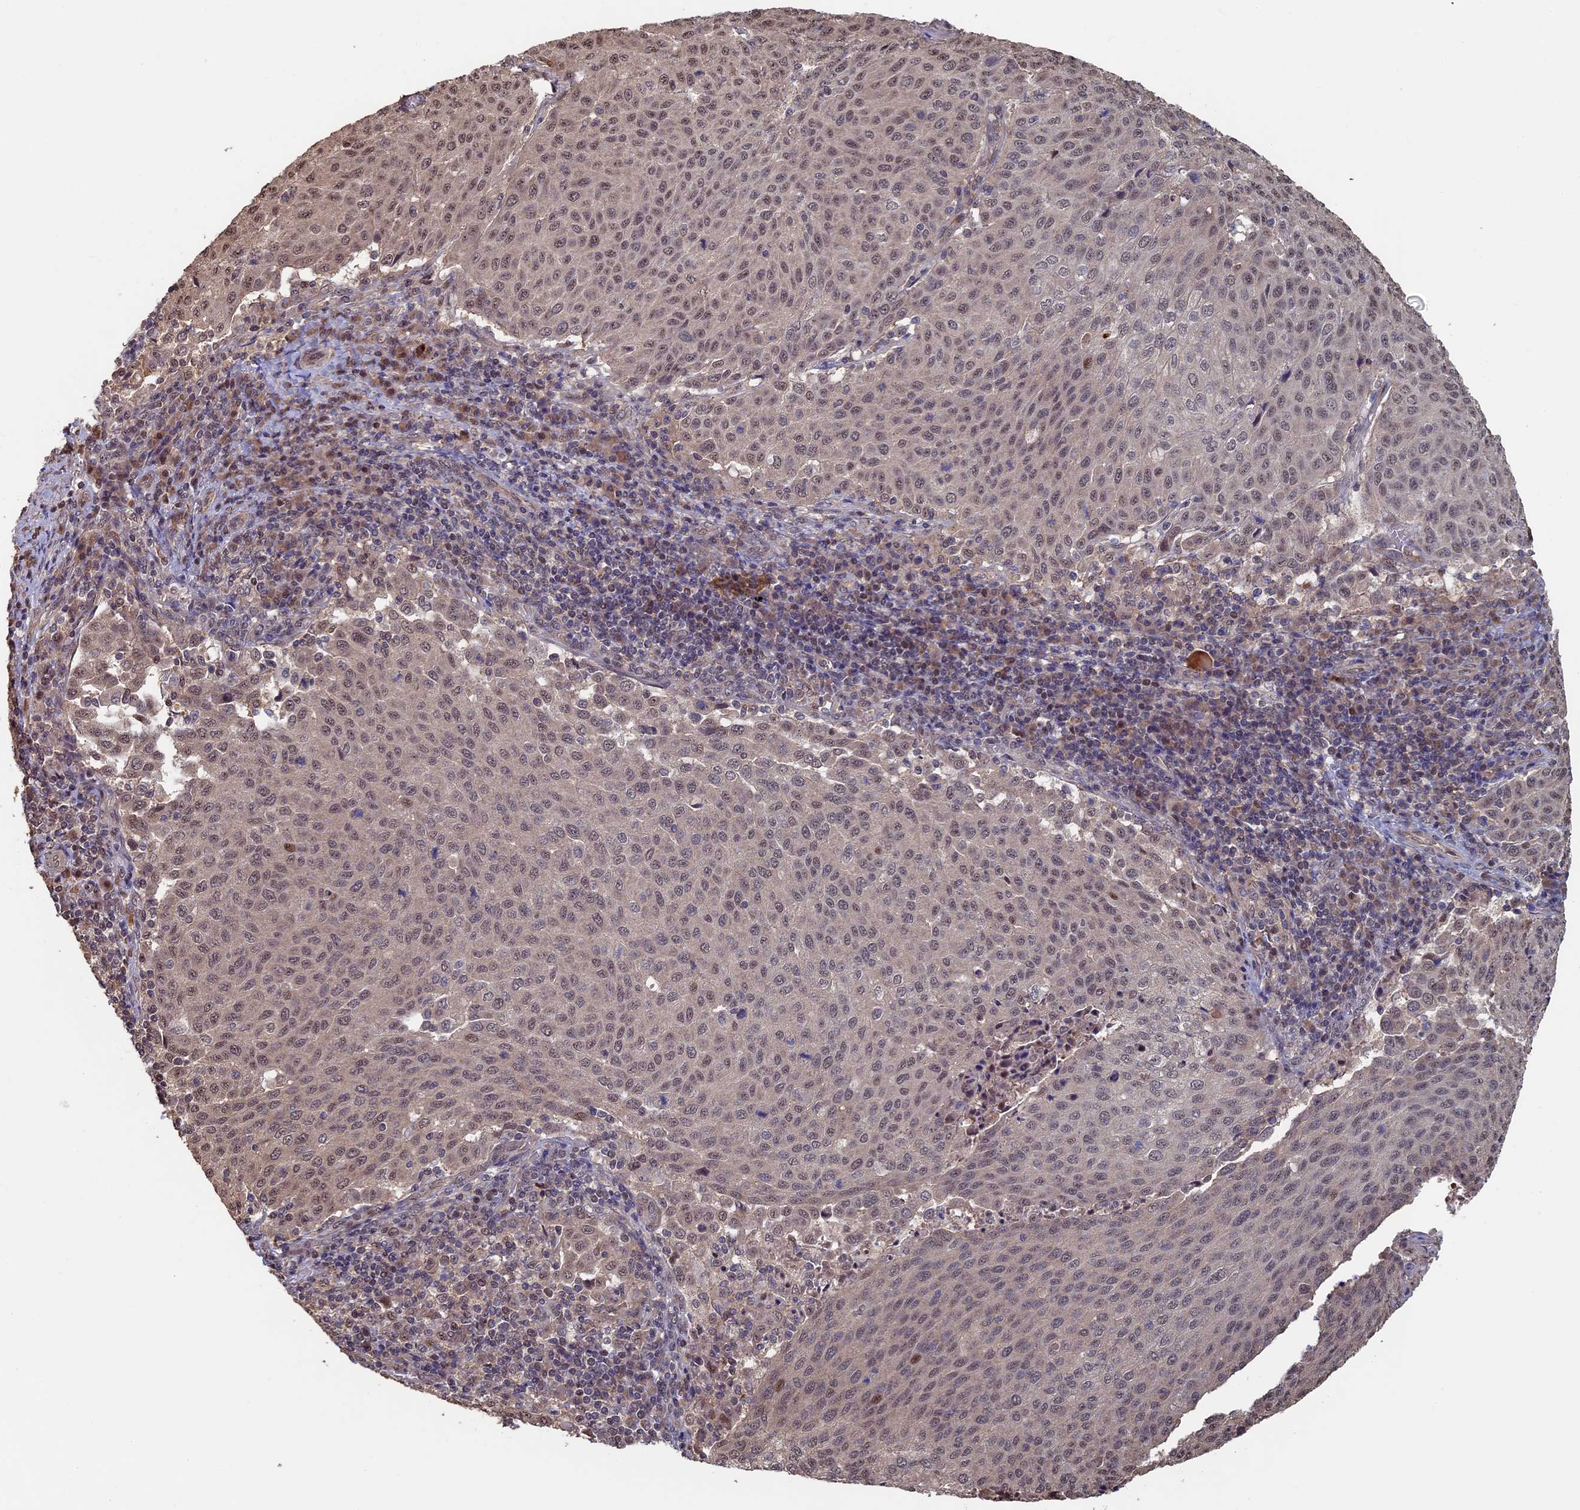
{"staining": {"intensity": "moderate", "quantity": ">75%", "location": "nuclear"}, "tissue": "cervical cancer", "cell_type": "Tumor cells", "image_type": "cancer", "snomed": [{"axis": "morphology", "description": "Squamous cell carcinoma, NOS"}, {"axis": "topography", "description": "Cervix"}], "caption": "Squamous cell carcinoma (cervical) tissue displays moderate nuclear positivity in approximately >75% of tumor cells, visualized by immunohistochemistry. (DAB IHC with brightfield microscopy, high magnification).", "gene": "KIAA1328", "patient": {"sex": "female", "age": 46}}